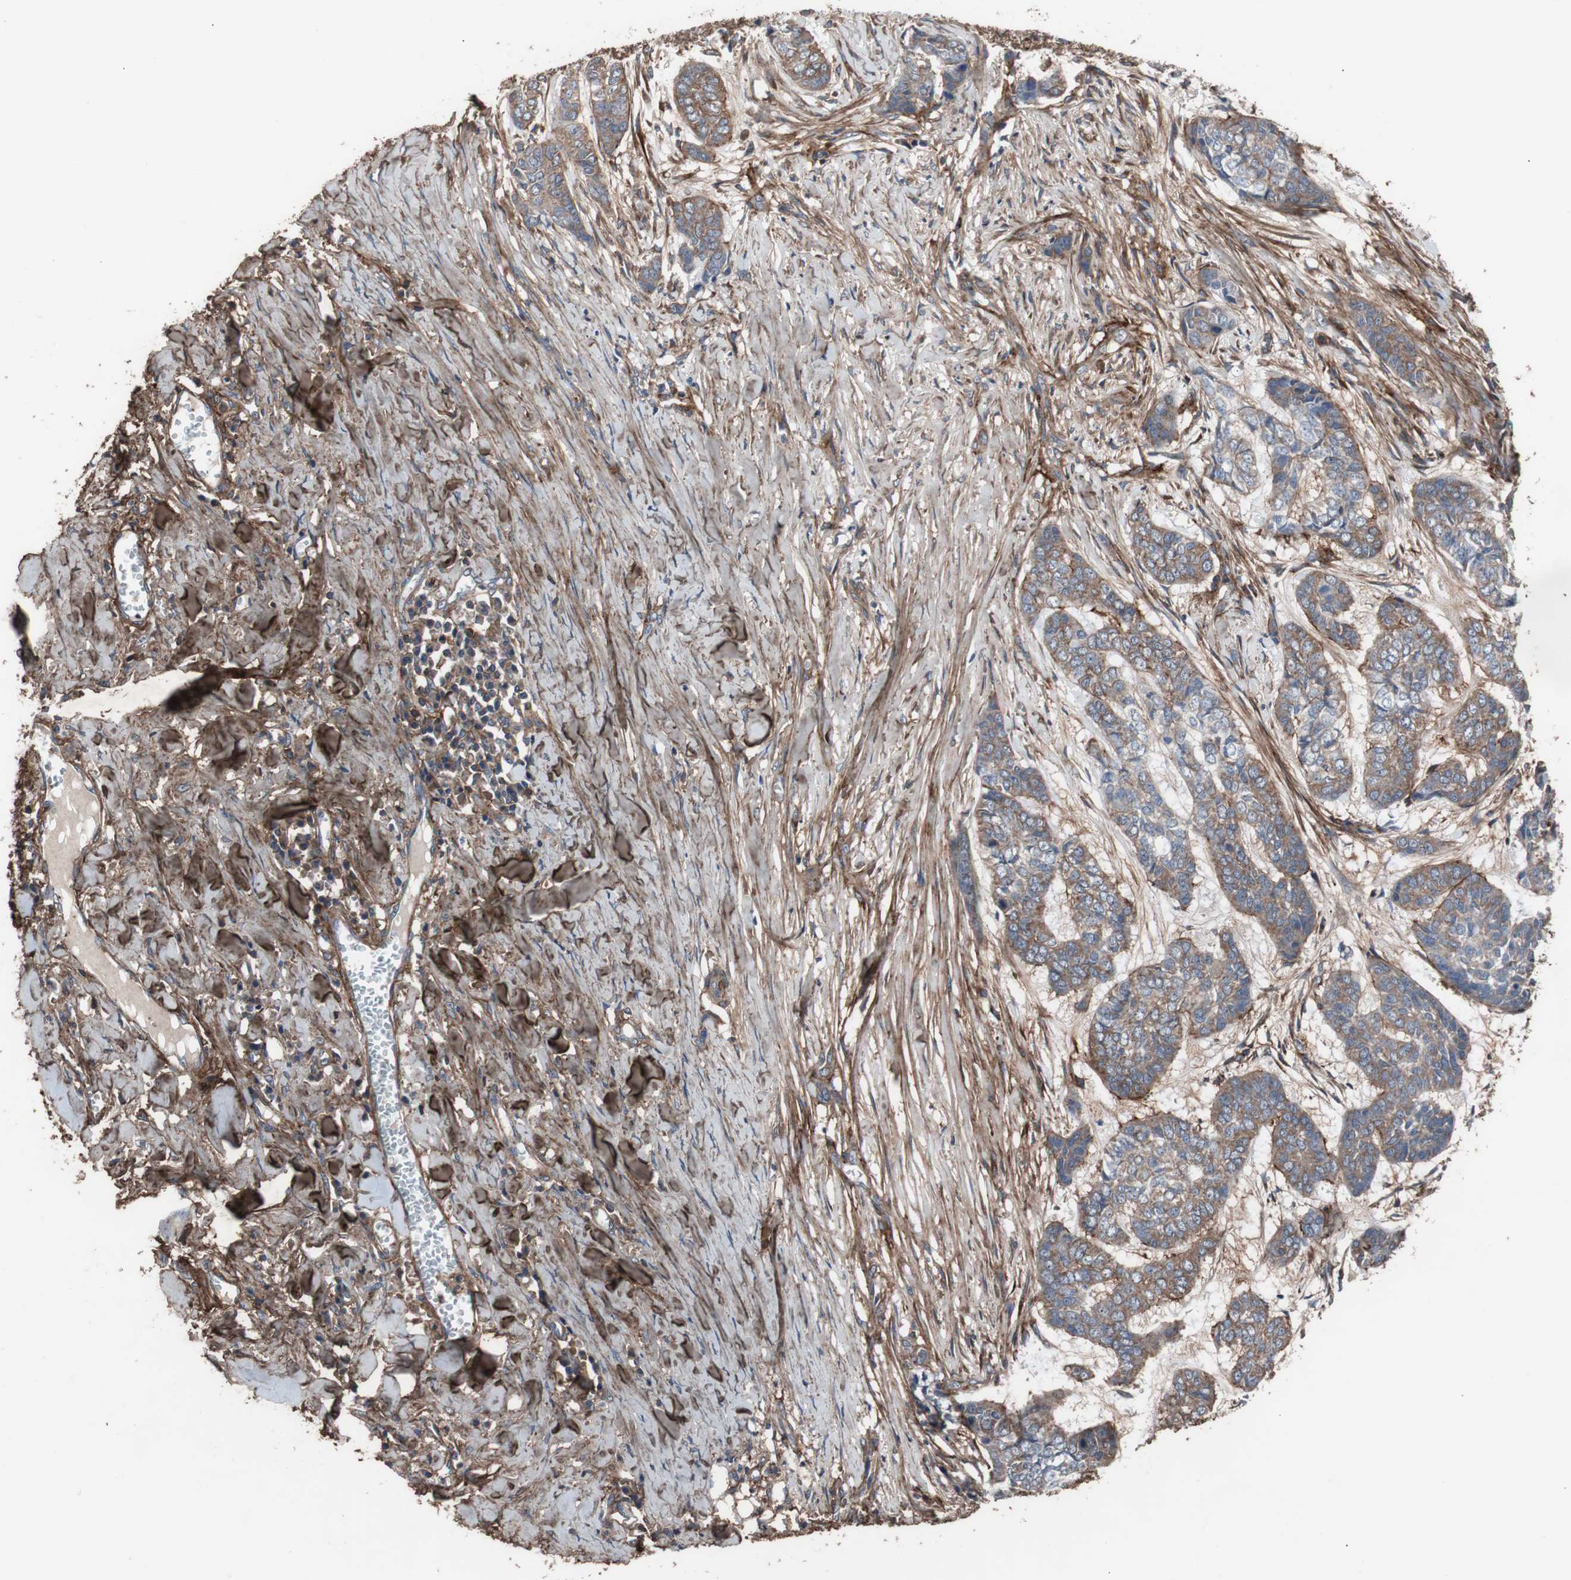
{"staining": {"intensity": "weak", "quantity": "<25%", "location": "cytoplasmic/membranous"}, "tissue": "skin cancer", "cell_type": "Tumor cells", "image_type": "cancer", "snomed": [{"axis": "morphology", "description": "Basal cell carcinoma"}, {"axis": "topography", "description": "Skin"}], "caption": "DAB (3,3'-diaminobenzidine) immunohistochemical staining of human basal cell carcinoma (skin) reveals no significant expression in tumor cells.", "gene": "COL6A2", "patient": {"sex": "female", "age": 64}}